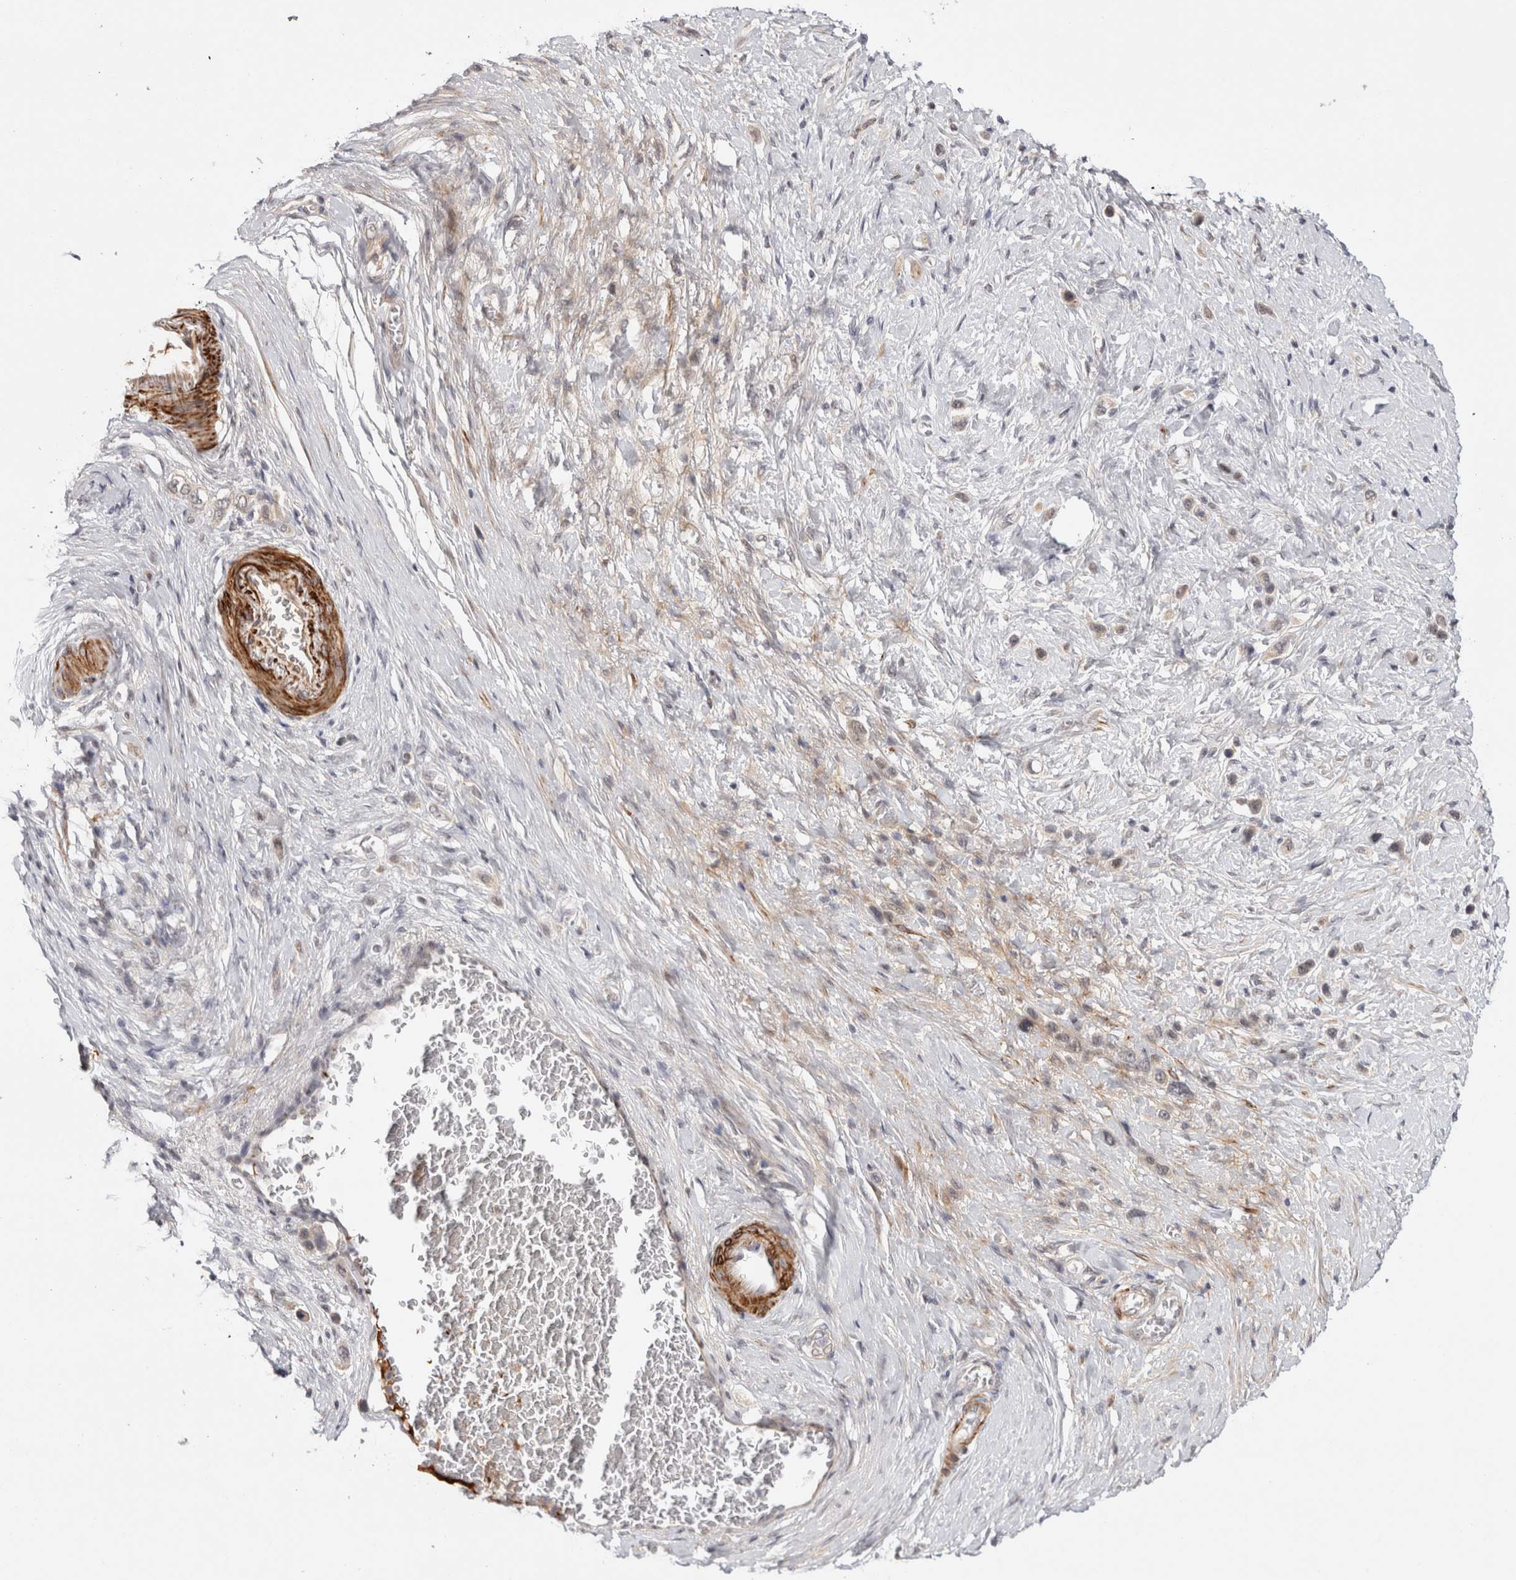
{"staining": {"intensity": "negative", "quantity": "none", "location": "none"}, "tissue": "stomach cancer", "cell_type": "Tumor cells", "image_type": "cancer", "snomed": [{"axis": "morphology", "description": "Adenocarcinoma, NOS"}, {"axis": "topography", "description": "Stomach"}], "caption": "Tumor cells are negative for protein expression in human stomach cancer (adenocarcinoma).", "gene": "ZNF318", "patient": {"sex": "female", "age": 65}}